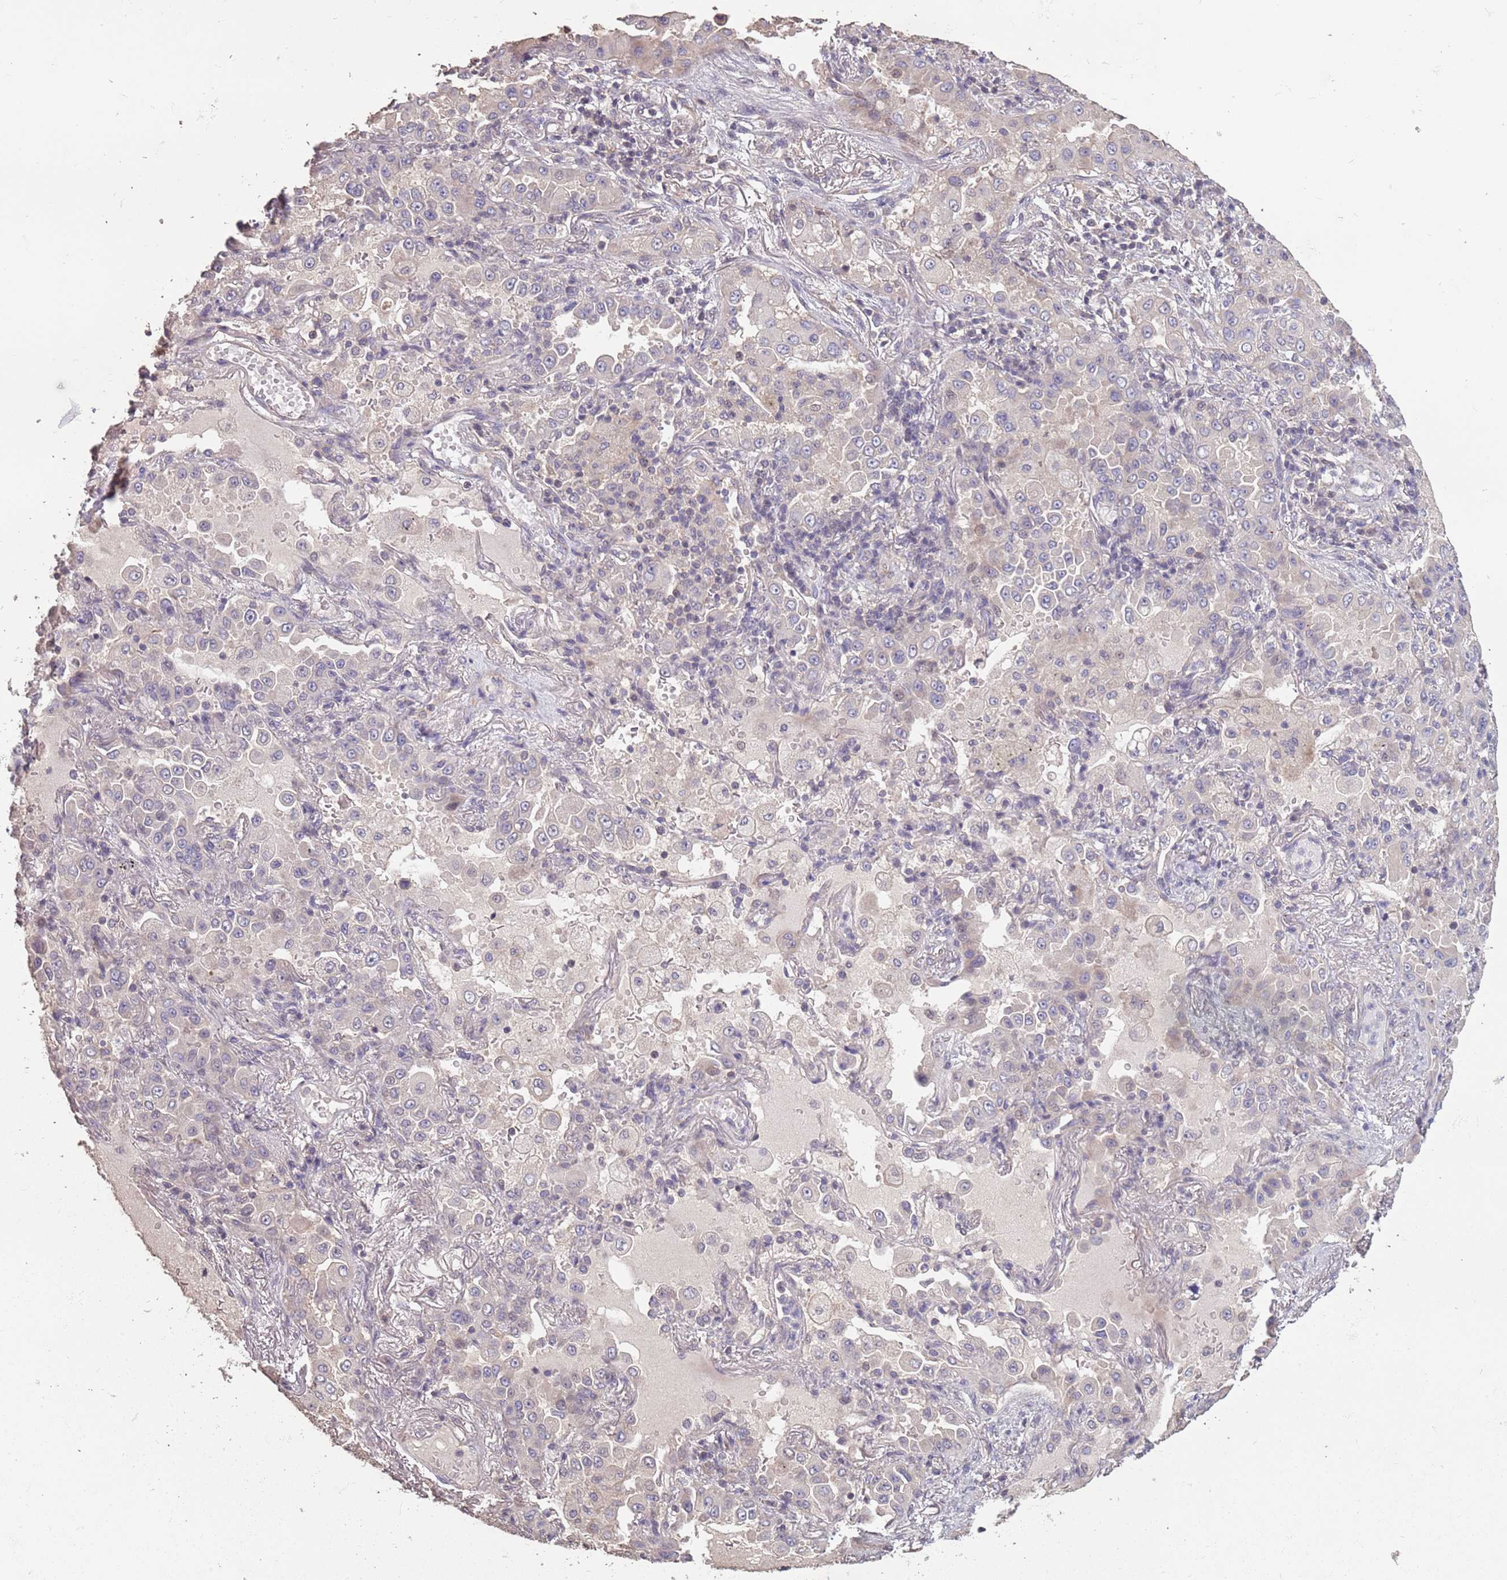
{"staining": {"intensity": "negative", "quantity": "none", "location": "none"}, "tissue": "lung cancer", "cell_type": "Tumor cells", "image_type": "cancer", "snomed": [{"axis": "morphology", "description": "Squamous cell carcinoma, NOS"}, {"axis": "topography", "description": "Lung"}], "caption": "Immunohistochemistry (IHC) of lung squamous cell carcinoma exhibits no expression in tumor cells.", "gene": "MBD3L1", "patient": {"sex": "male", "age": 74}}